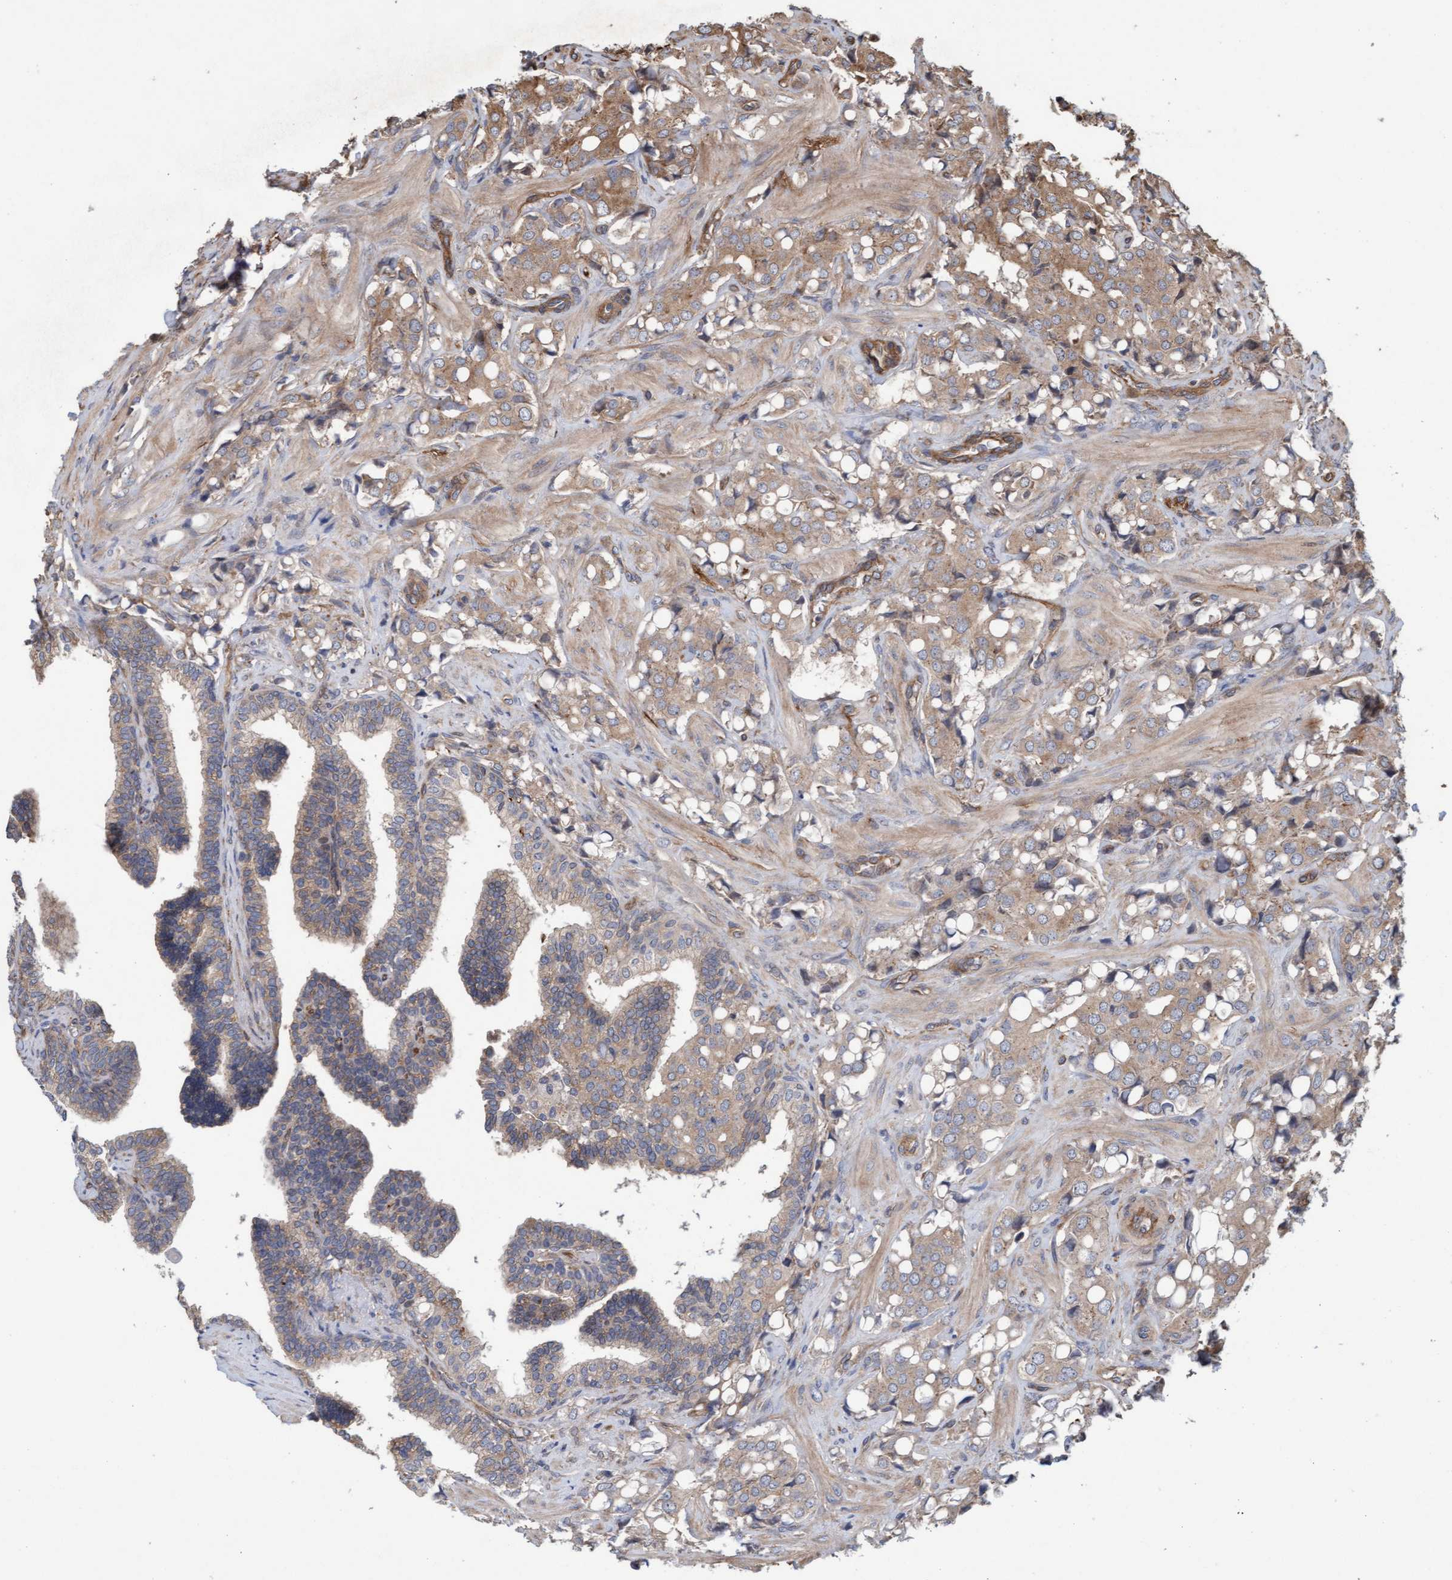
{"staining": {"intensity": "moderate", "quantity": ">75%", "location": "cytoplasmic/membranous"}, "tissue": "prostate cancer", "cell_type": "Tumor cells", "image_type": "cancer", "snomed": [{"axis": "morphology", "description": "Adenocarcinoma, High grade"}, {"axis": "topography", "description": "Prostate"}], "caption": "The immunohistochemical stain labels moderate cytoplasmic/membranous staining in tumor cells of prostate high-grade adenocarcinoma tissue. The protein of interest is shown in brown color, while the nuclei are stained blue.", "gene": "CDC42EP4", "patient": {"sex": "male", "age": 52}}